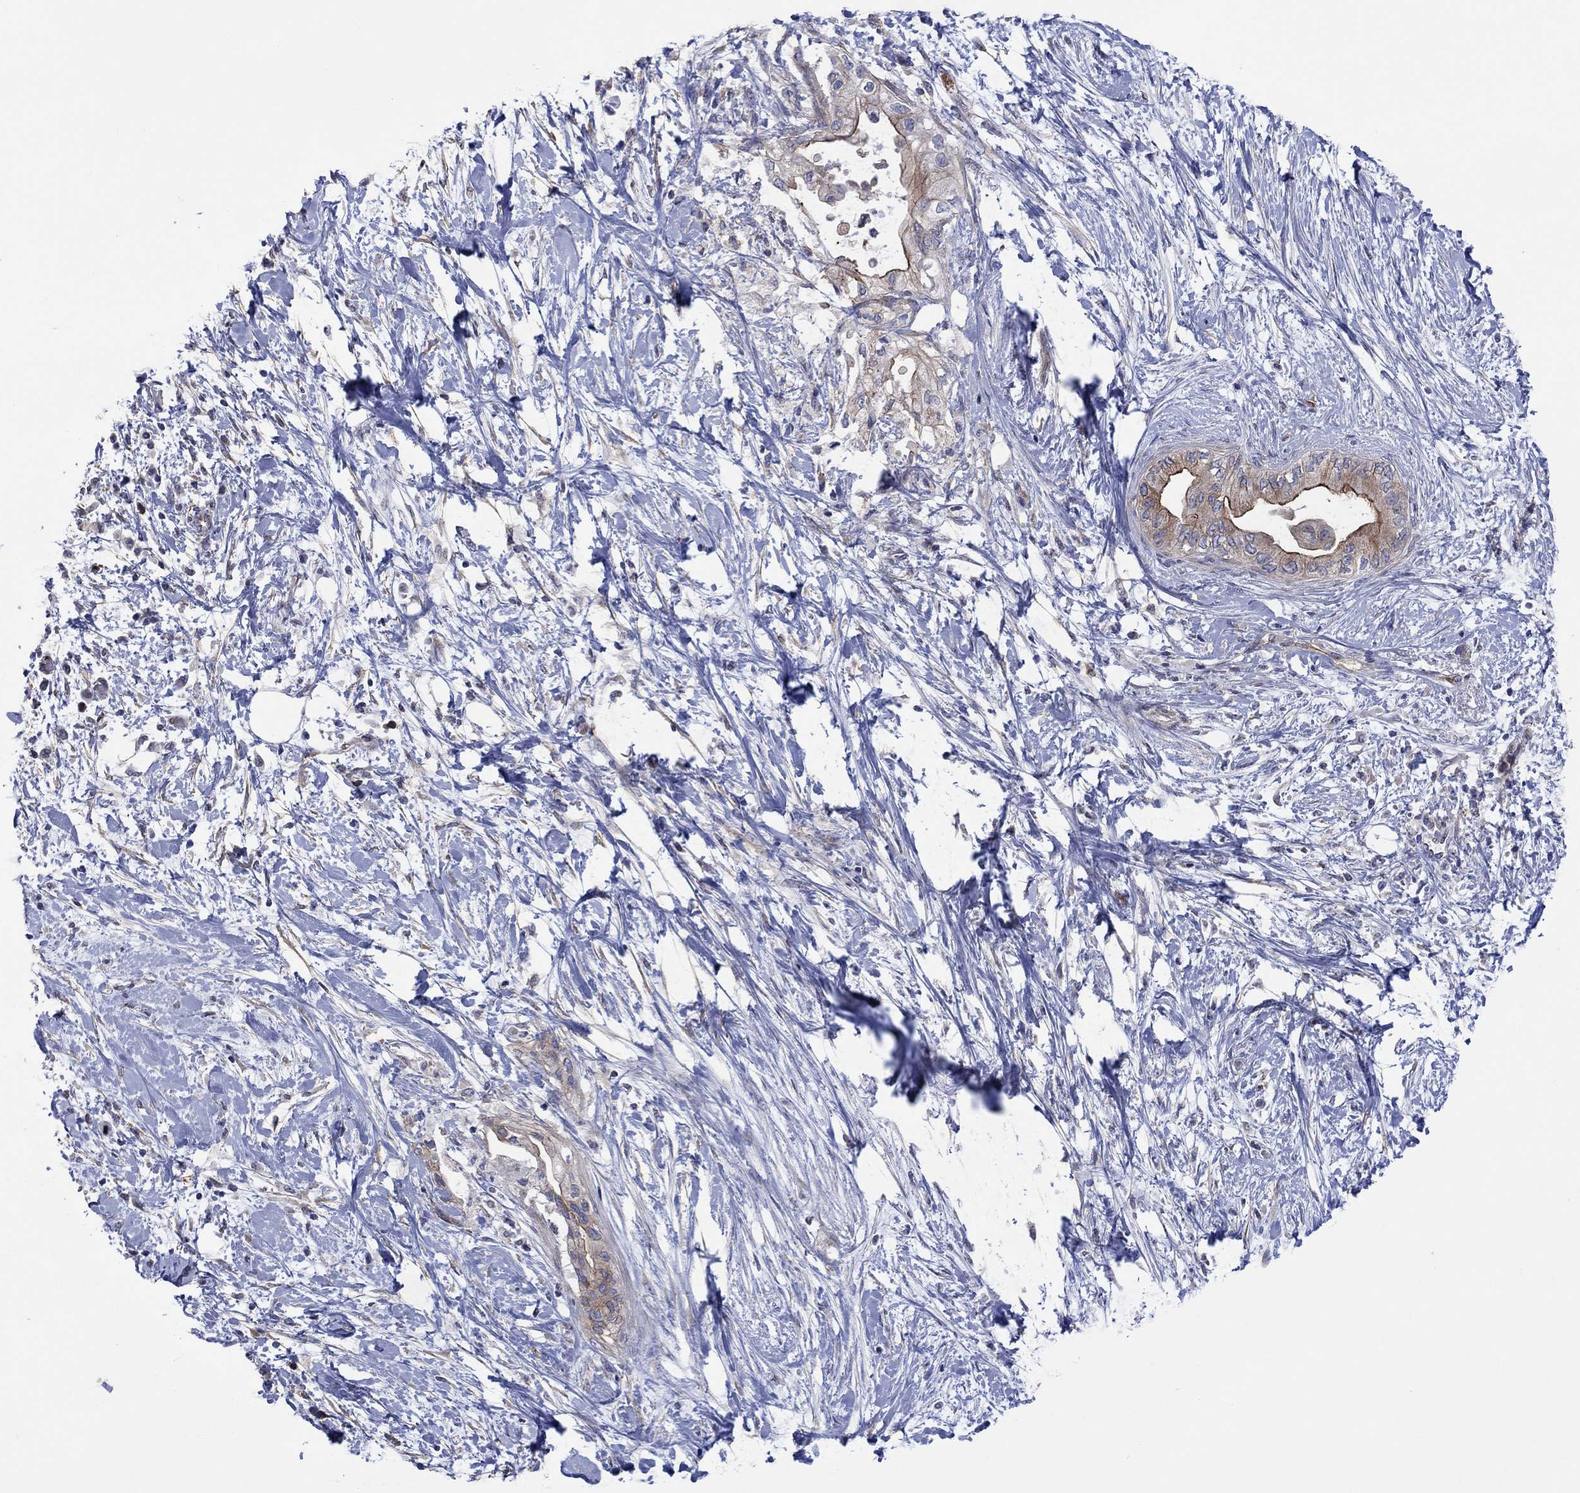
{"staining": {"intensity": "strong", "quantity": "<25%", "location": "cytoplasmic/membranous"}, "tissue": "pancreatic cancer", "cell_type": "Tumor cells", "image_type": "cancer", "snomed": [{"axis": "morphology", "description": "Normal tissue, NOS"}, {"axis": "morphology", "description": "Adenocarcinoma, NOS"}, {"axis": "topography", "description": "Pancreas"}, {"axis": "topography", "description": "Duodenum"}], "caption": "Brown immunohistochemical staining in human pancreatic cancer (adenocarcinoma) demonstrates strong cytoplasmic/membranous positivity in about <25% of tumor cells. (DAB (3,3'-diaminobenzidine) IHC, brown staining for protein, blue staining for nuclei).", "gene": "TPRN", "patient": {"sex": "female", "age": 60}}